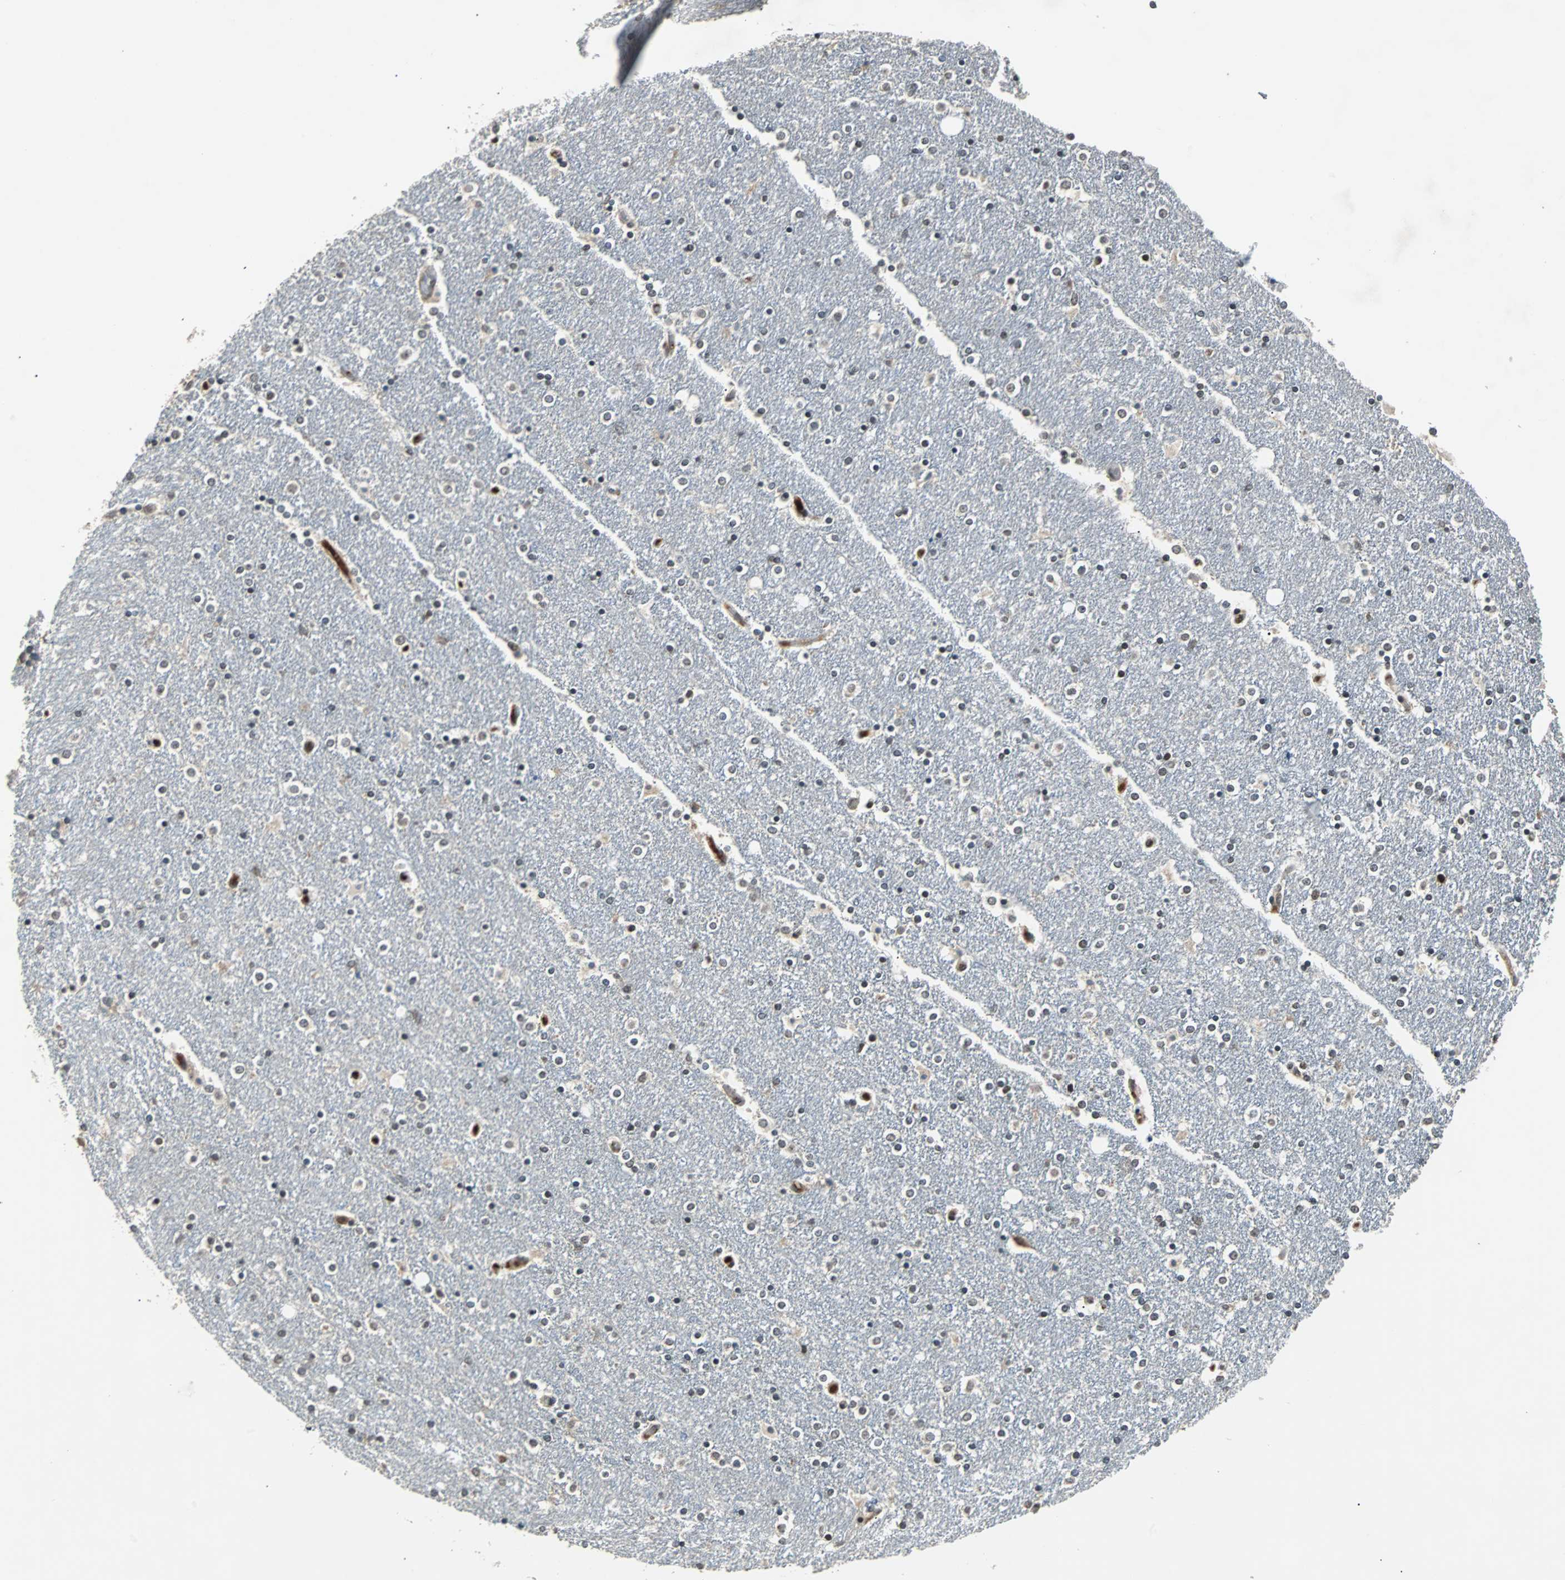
{"staining": {"intensity": "moderate", "quantity": ">75%", "location": "cytoplasmic/membranous,nuclear"}, "tissue": "caudate", "cell_type": "Glial cells", "image_type": "normal", "snomed": [{"axis": "morphology", "description": "Normal tissue, NOS"}, {"axis": "topography", "description": "Lateral ventricle wall"}], "caption": "Caudate was stained to show a protein in brown. There is medium levels of moderate cytoplasmic/membranous,nuclear expression in approximately >75% of glial cells. Immunohistochemistry (ihc) stains the protein in brown and the nuclei are stained blue.", "gene": "PHC1", "patient": {"sex": "female", "age": 54}}